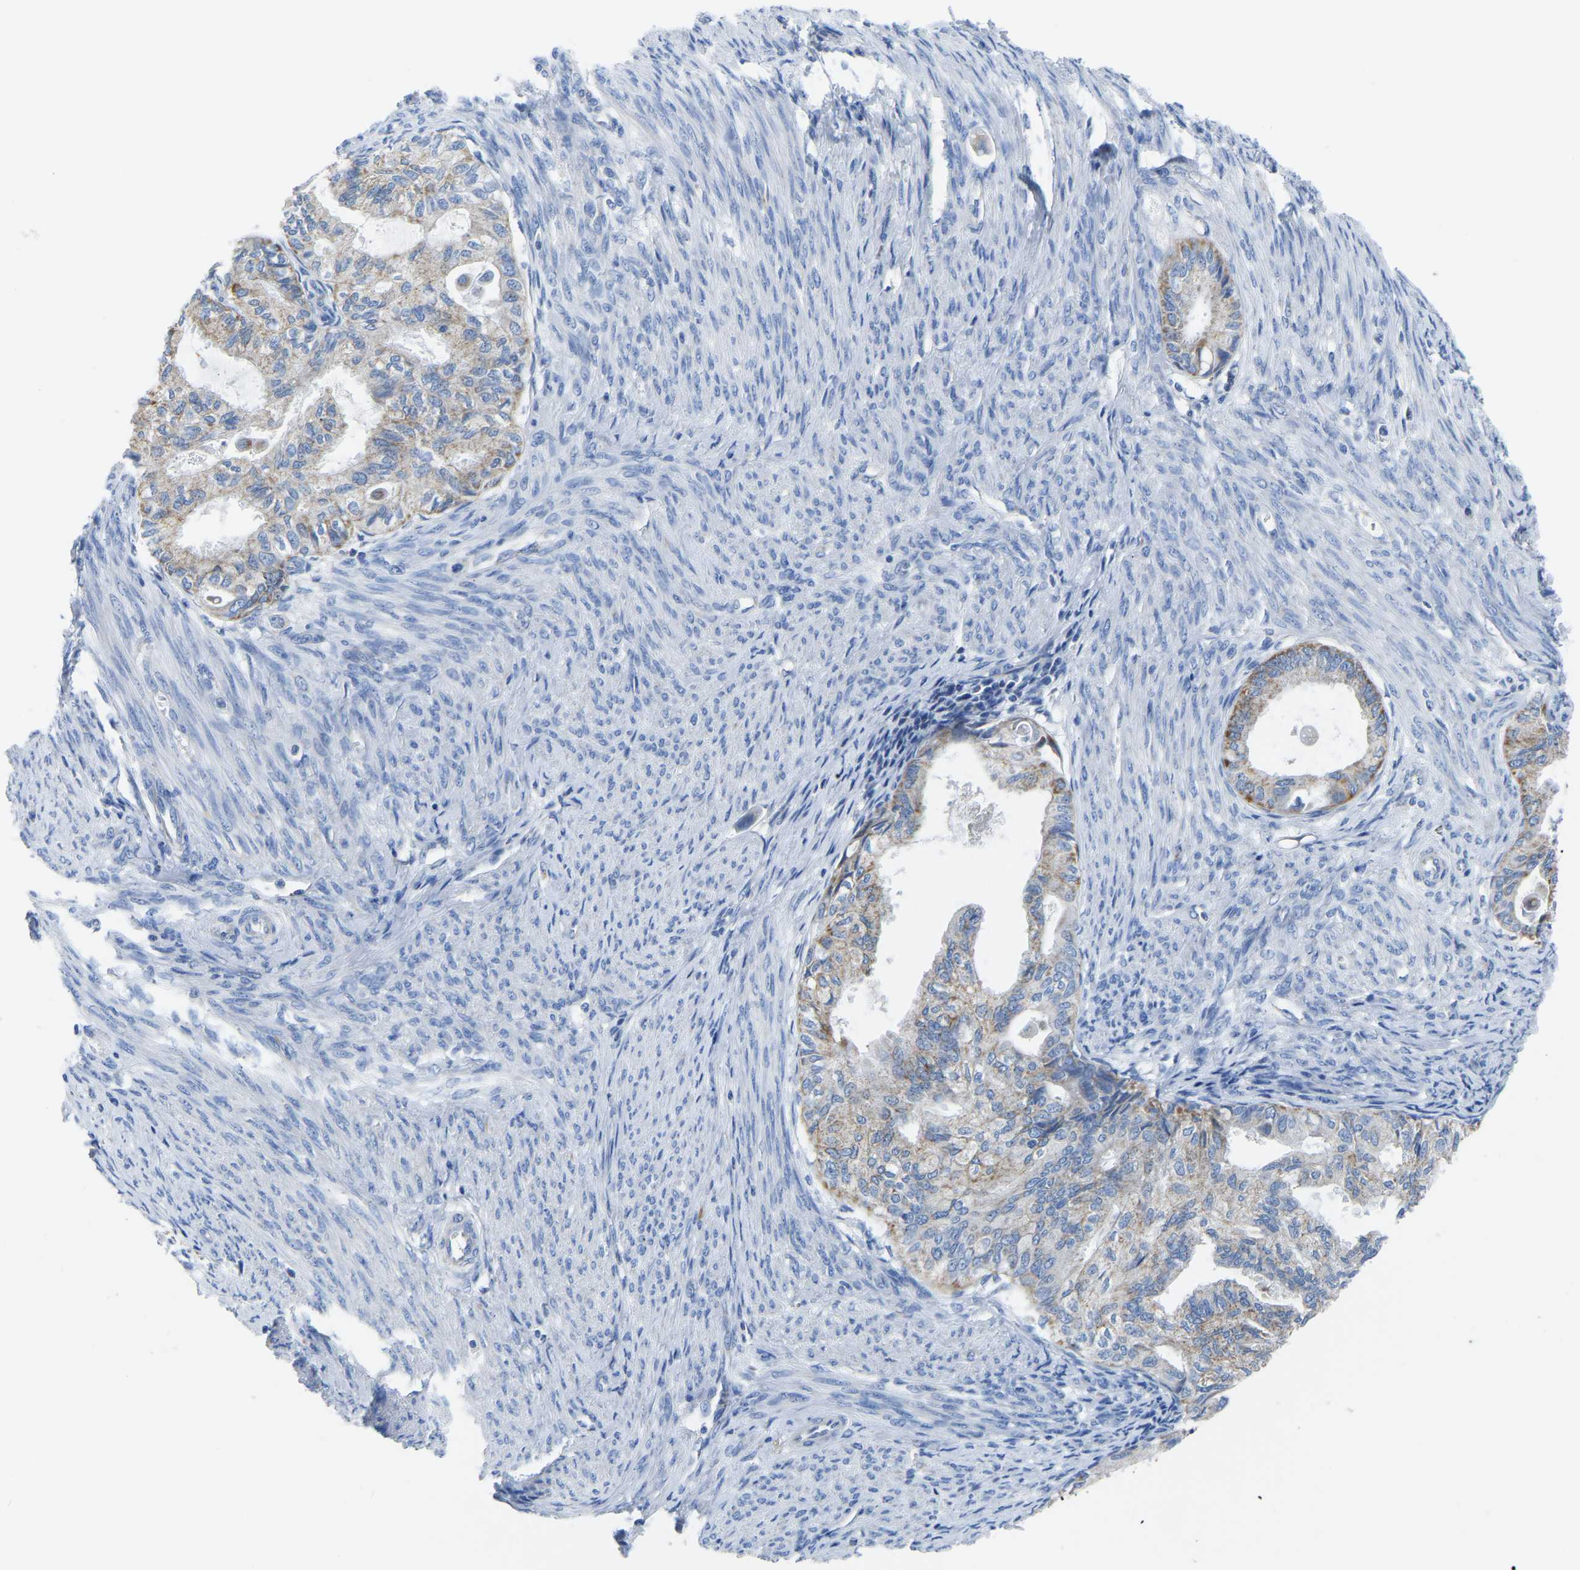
{"staining": {"intensity": "weak", "quantity": ">75%", "location": "cytoplasmic/membranous"}, "tissue": "cervical cancer", "cell_type": "Tumor cells", "image_type": "cancer", "snomed": [{"axis": "morphology", "description": "Normal tissue, NOS"}, {"axis": "morphology", "description": "Adenocarcinoma, NOS"}, {"axis": "topography", "description": "Cervix"}, {"axis": "topography", "description": "Endometrium"}], "caption": "Immunohistochemical staining of human adenocarcinoma (cervical) exhibits low levels of weak cytoplasmic/membranous staining in about >75% of tumor cells.", "gene": "ETFA", "patient": {"sex": "female", "age": 86}}